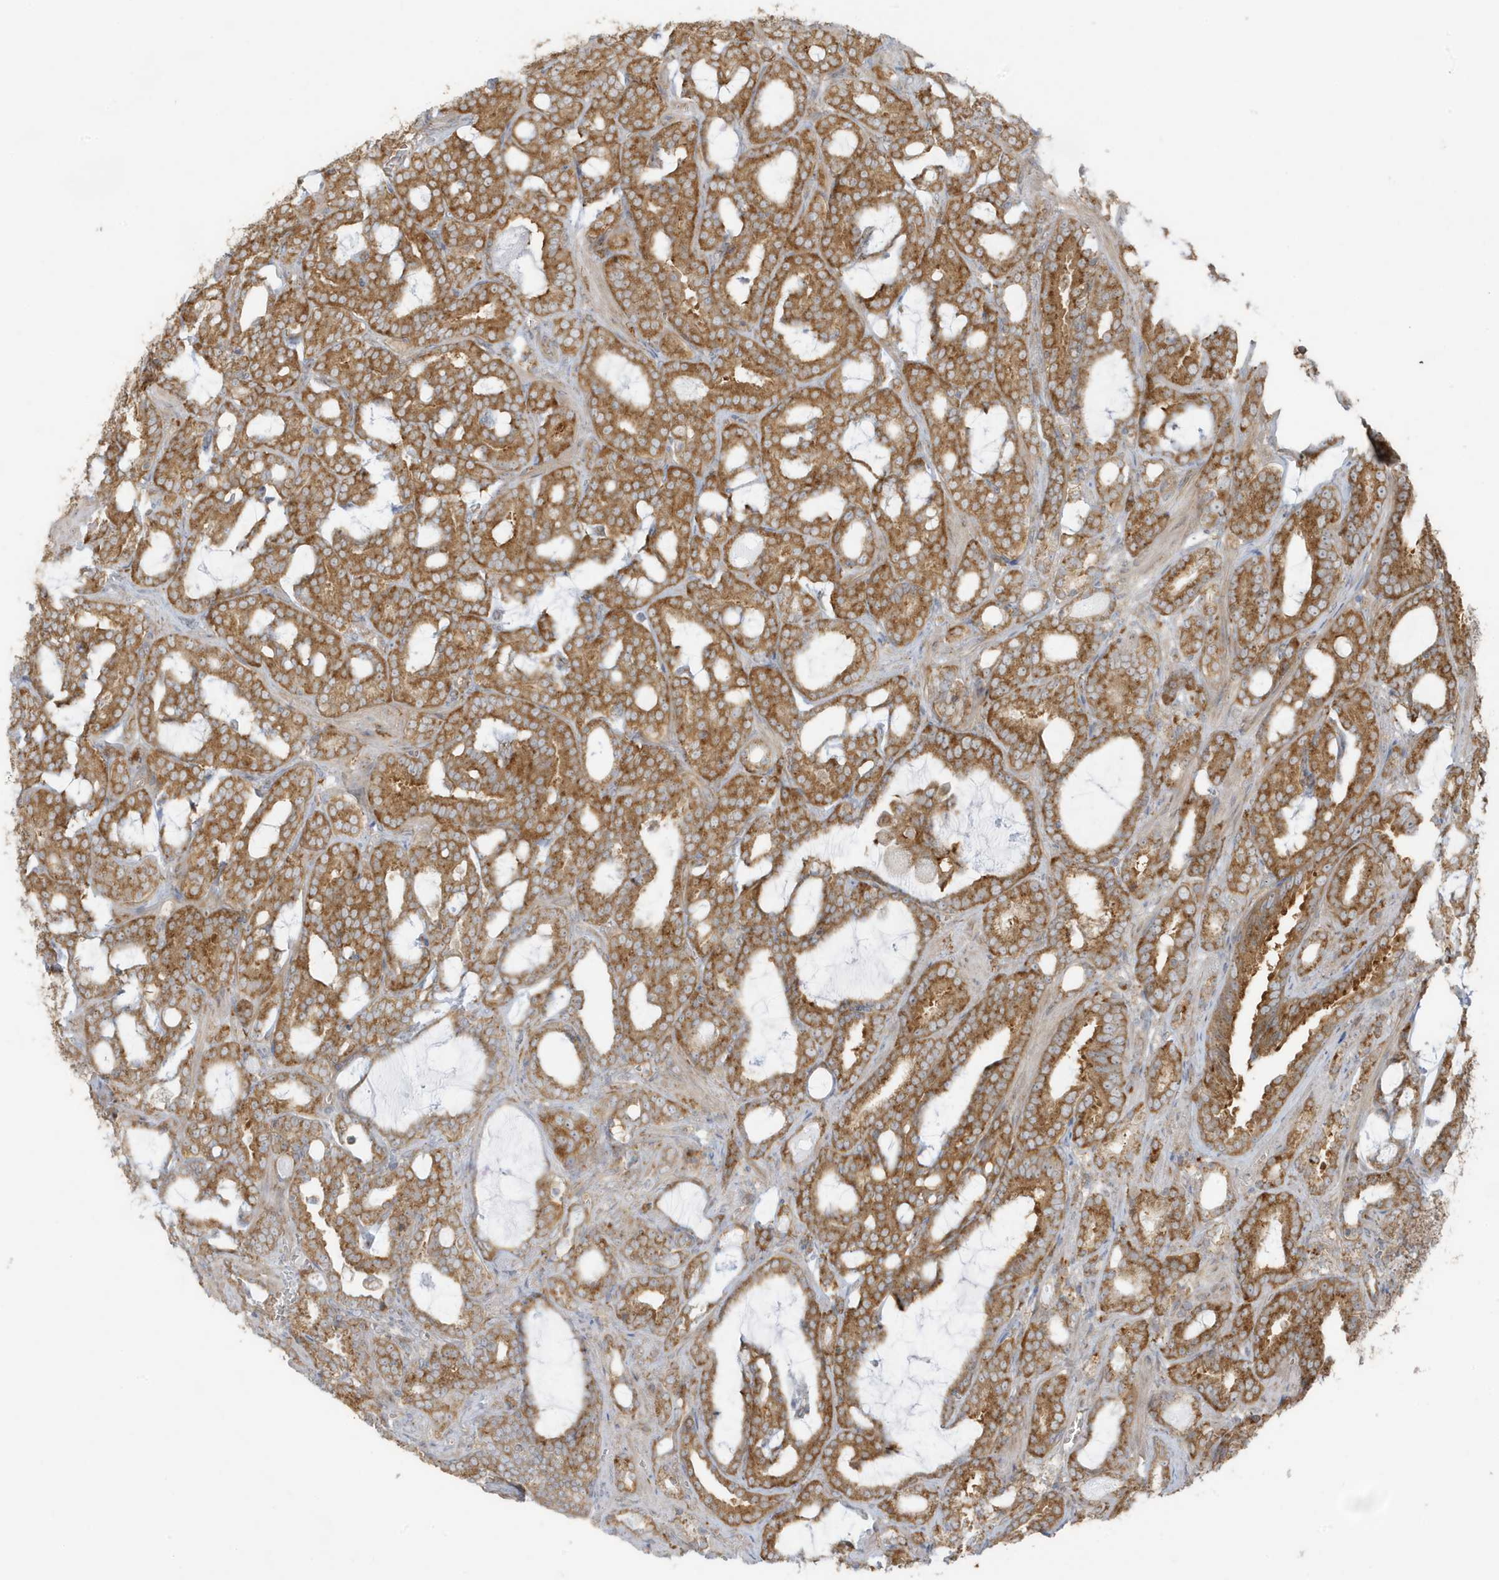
{"staining": {"intensity": "moderate", "quantity": ">75%", "location": "cytoplasmic/membranous"}, "tissue": "prostate cancer", "cell_type": "Tumor cells", "image_type": "cancer", "snomed": [{"axis": "morphology", "description": "Adenocarcinoma, High grade"}, {"axis": "topography", "description": "Prostate and seminal vesicle, NOS"}], "caption": "IHC staining of prostate high-grade adenocarcinoma, which displays medium levels of moderate cytoplasmic/membranous expression in about >75% of tumor cells indicating moderate cytoplasmic/membranous protein positivity. The staining was performed using DAB (brown) for protein detection and nuclei were counterstained in hematoxylin (blue).", "gene": "GOLGA4", "patient": {"sex": "male", "age": 67}}